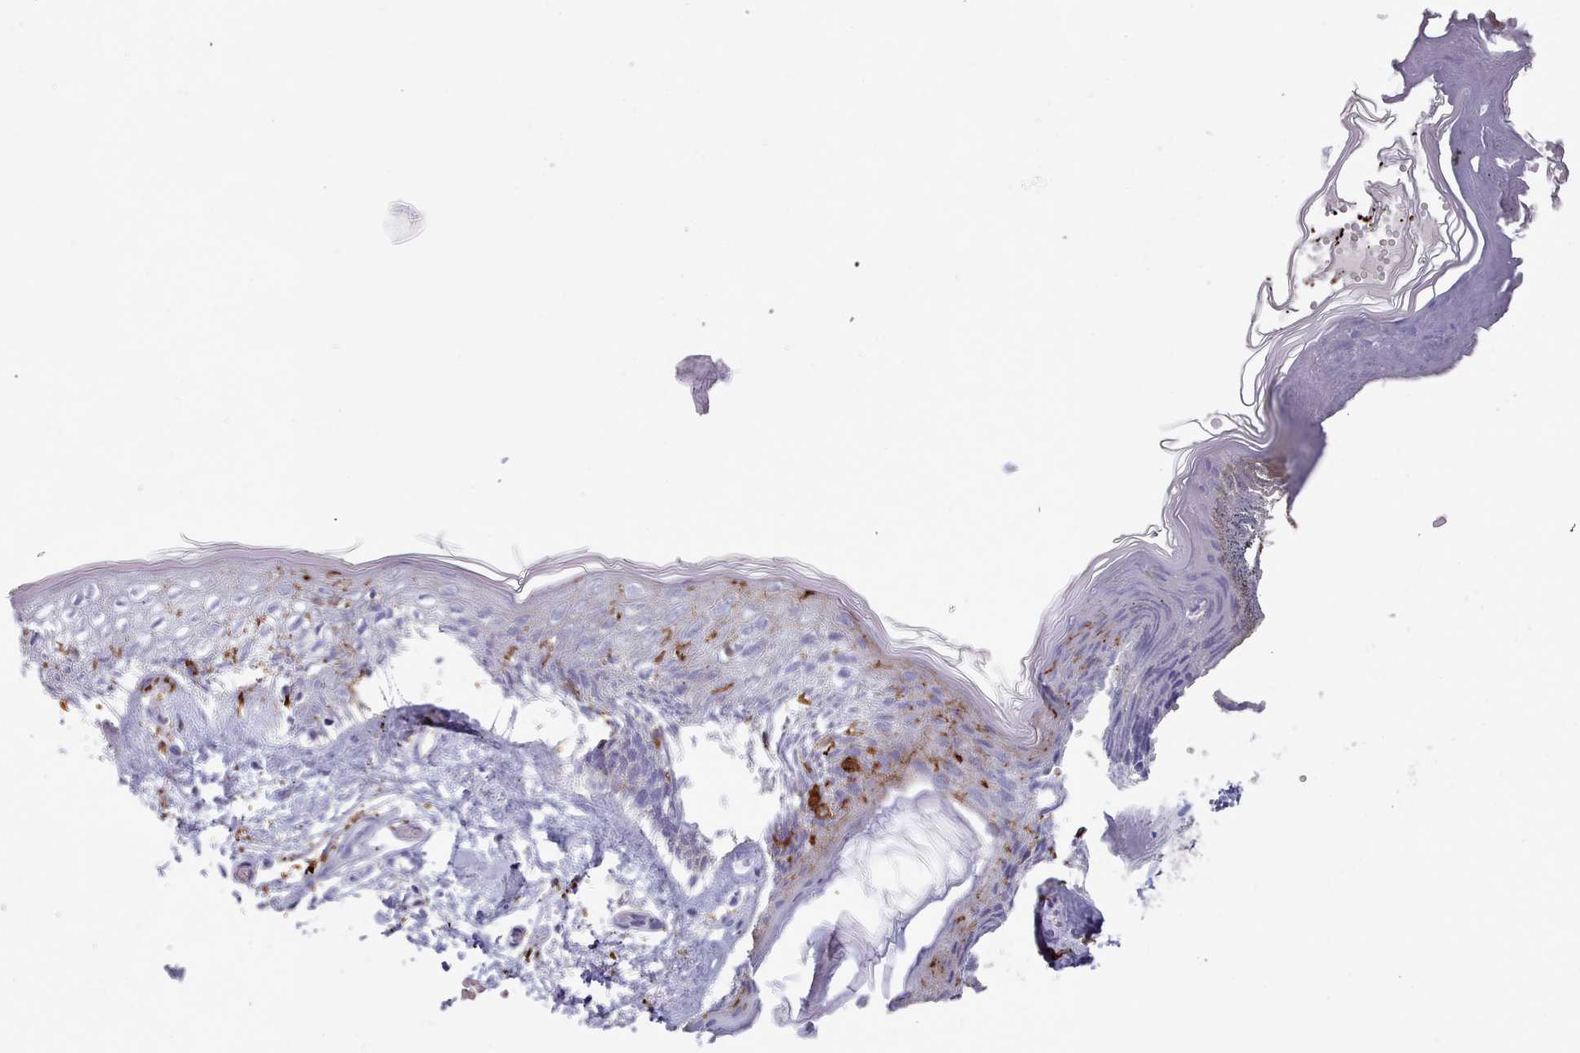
{"staining": {"intensity": "negative", "quantity": "none", "location": "none"}, "tissue": "skin", "cell_type": "Fibroblasts", "image_type": "normal", "snomed": [{"axis": "morphology", "description": "Normal tissue, NOS"}, {"axis": "topography", "description": "Skin"}], "caption": "Skin stained for a protein using immunohistochemistry (IHC) displays no expression fibroblasts.", "gene": "AIF1", "patient": {"sex": "female", "age": 34}}